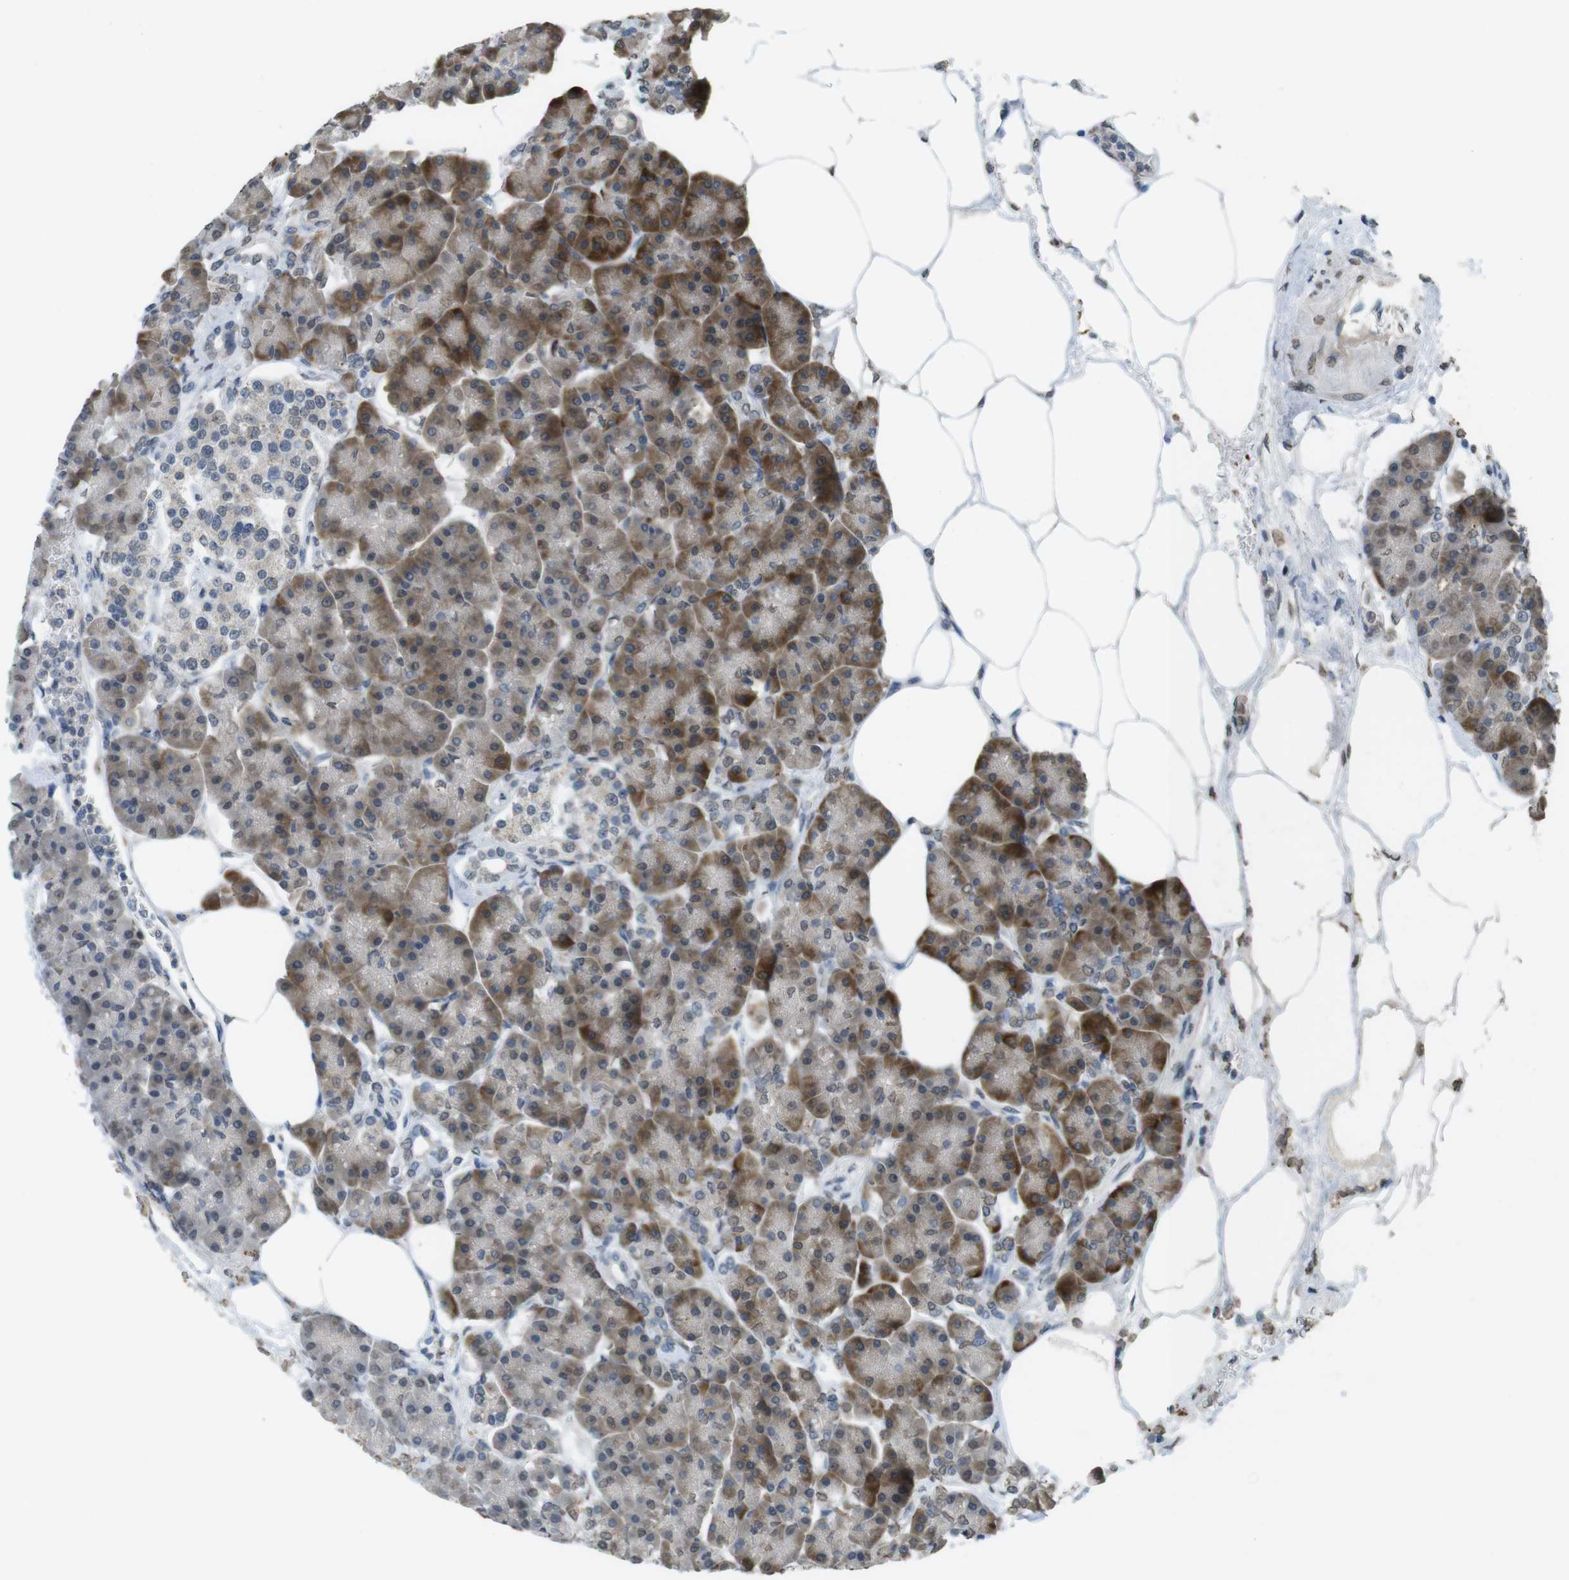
{"staining": {"intensity": "strong", "quantity": ">75%", "location": "cytoplasmic/membranous"}, "tissue": "pancreas", "cell_type": "Exocrine glandular cells", "image_type": "normal", "snomed": [{"axis": "morphology", "description": "Normal tissue, NOS"}, {"axis": "topography", "description": "Pancreas"}], "caption": "Brown immunohistochemical staining in normal pancreas displays strong cytoplasmic/membranous staining in approximately >75% of exocrine glandular cells. The protein of interest is stained brown, and the nuclei are stained in blue (DAB IHC with brightfield microscopy, high magnification).", "gene": "FZD10", "patient": {"sex": "female", "age": 70}}